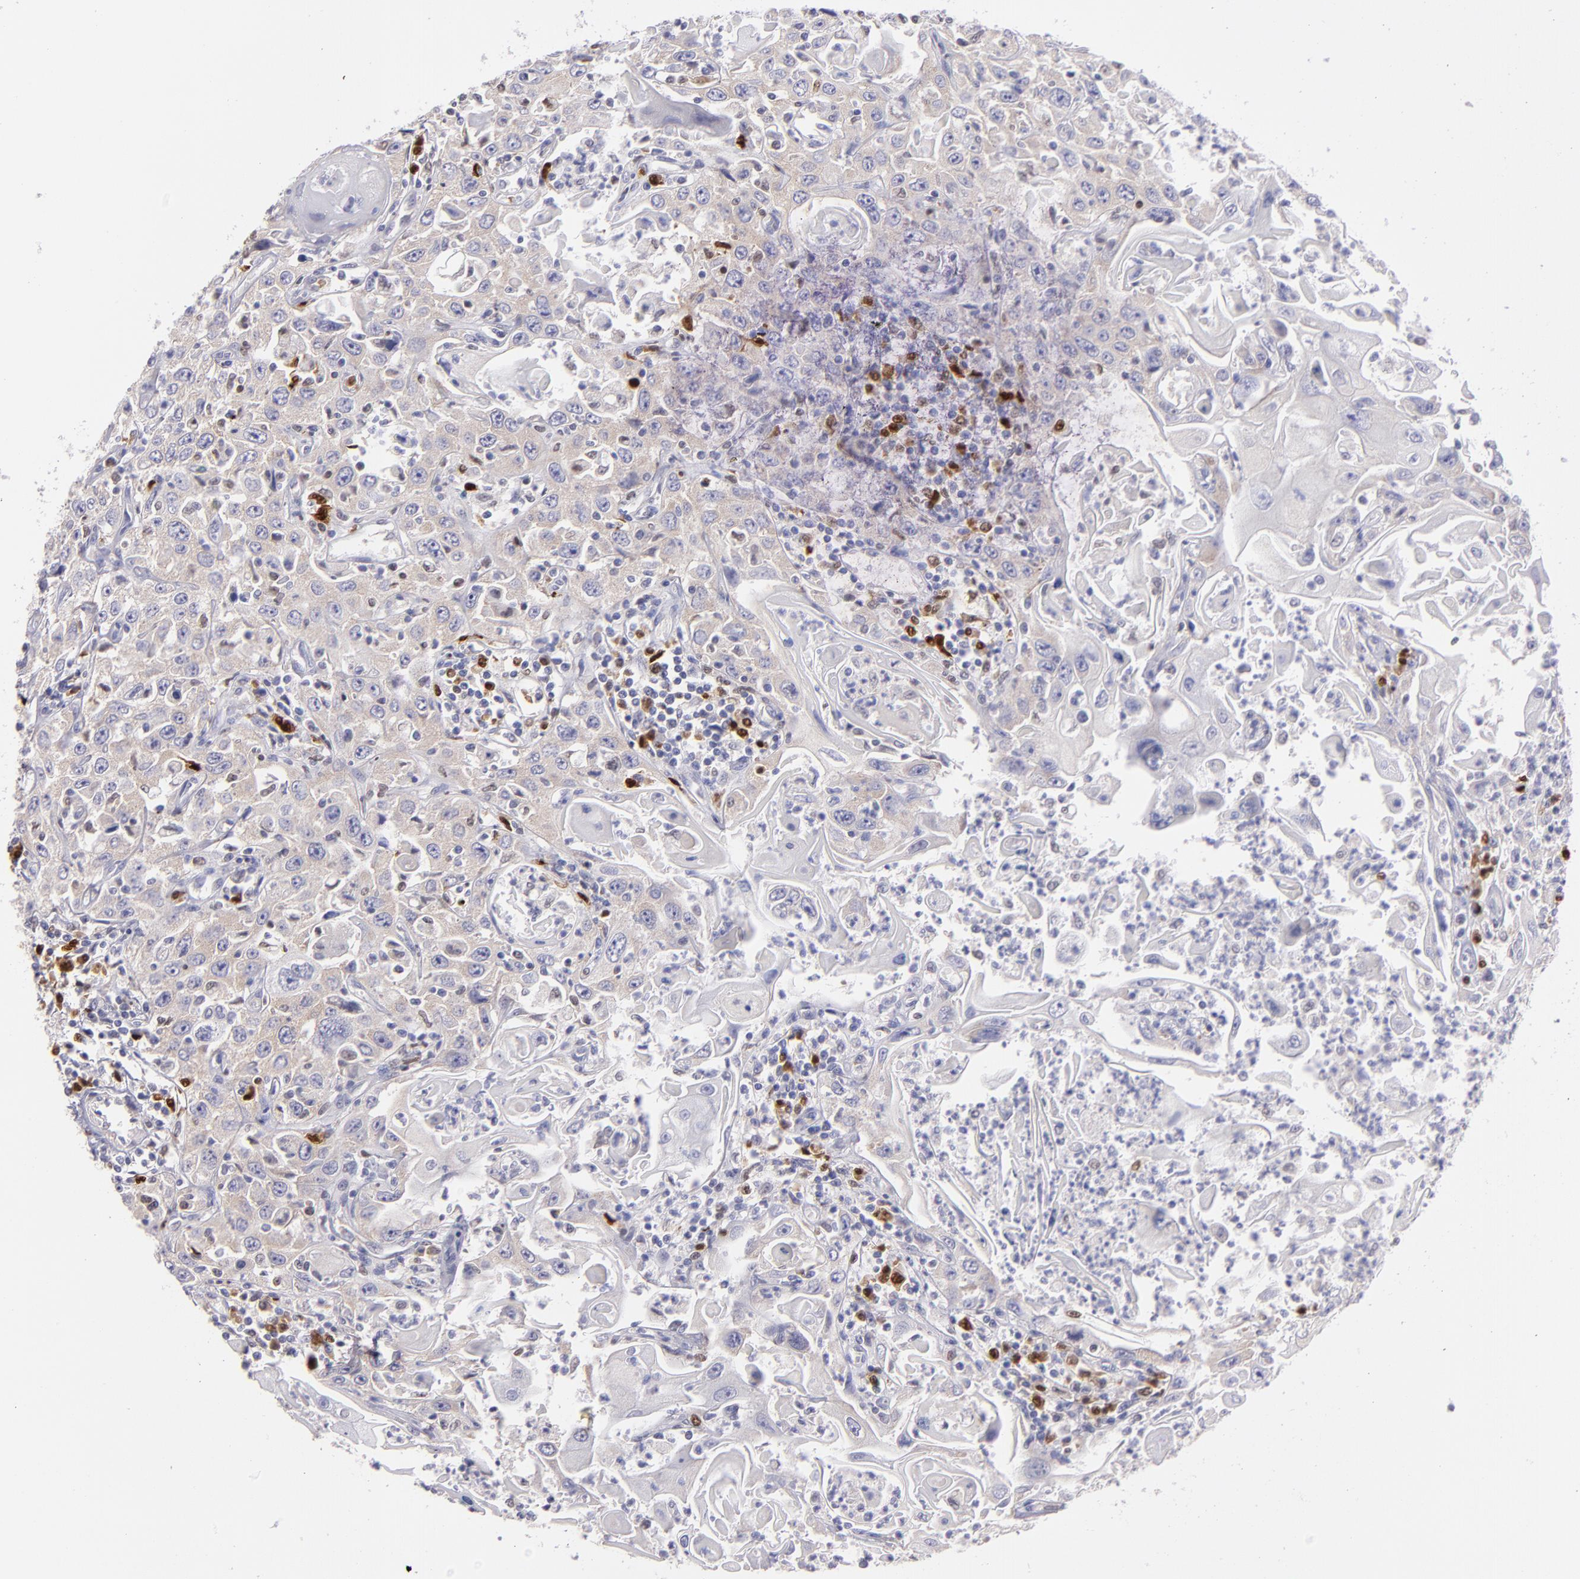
{"staining": {"intensity": "weak", "quantity": ">75%", "location": "cytoplasmic/membranous"}, "tissue": "head and neck cancer", "cell_type": "Tumor cells", "image_type": "cancer", "snomed": [{"axis": "morphology", "description": "Squamous cell carcinoma, NOS"}, {"axis": "topography", "description": "Oral tissue"}, {"axis": "topography", "description": "Head-Neck"}], "caption": "Human squamous cell carcinoma (head and neck) stained for a protein (brown) reveals weak cytoplasmic/membranous positive positivity in about >75% of tumor cells.", "gene": "IRF8", "patient": {"sex": "female", "age": 76}}